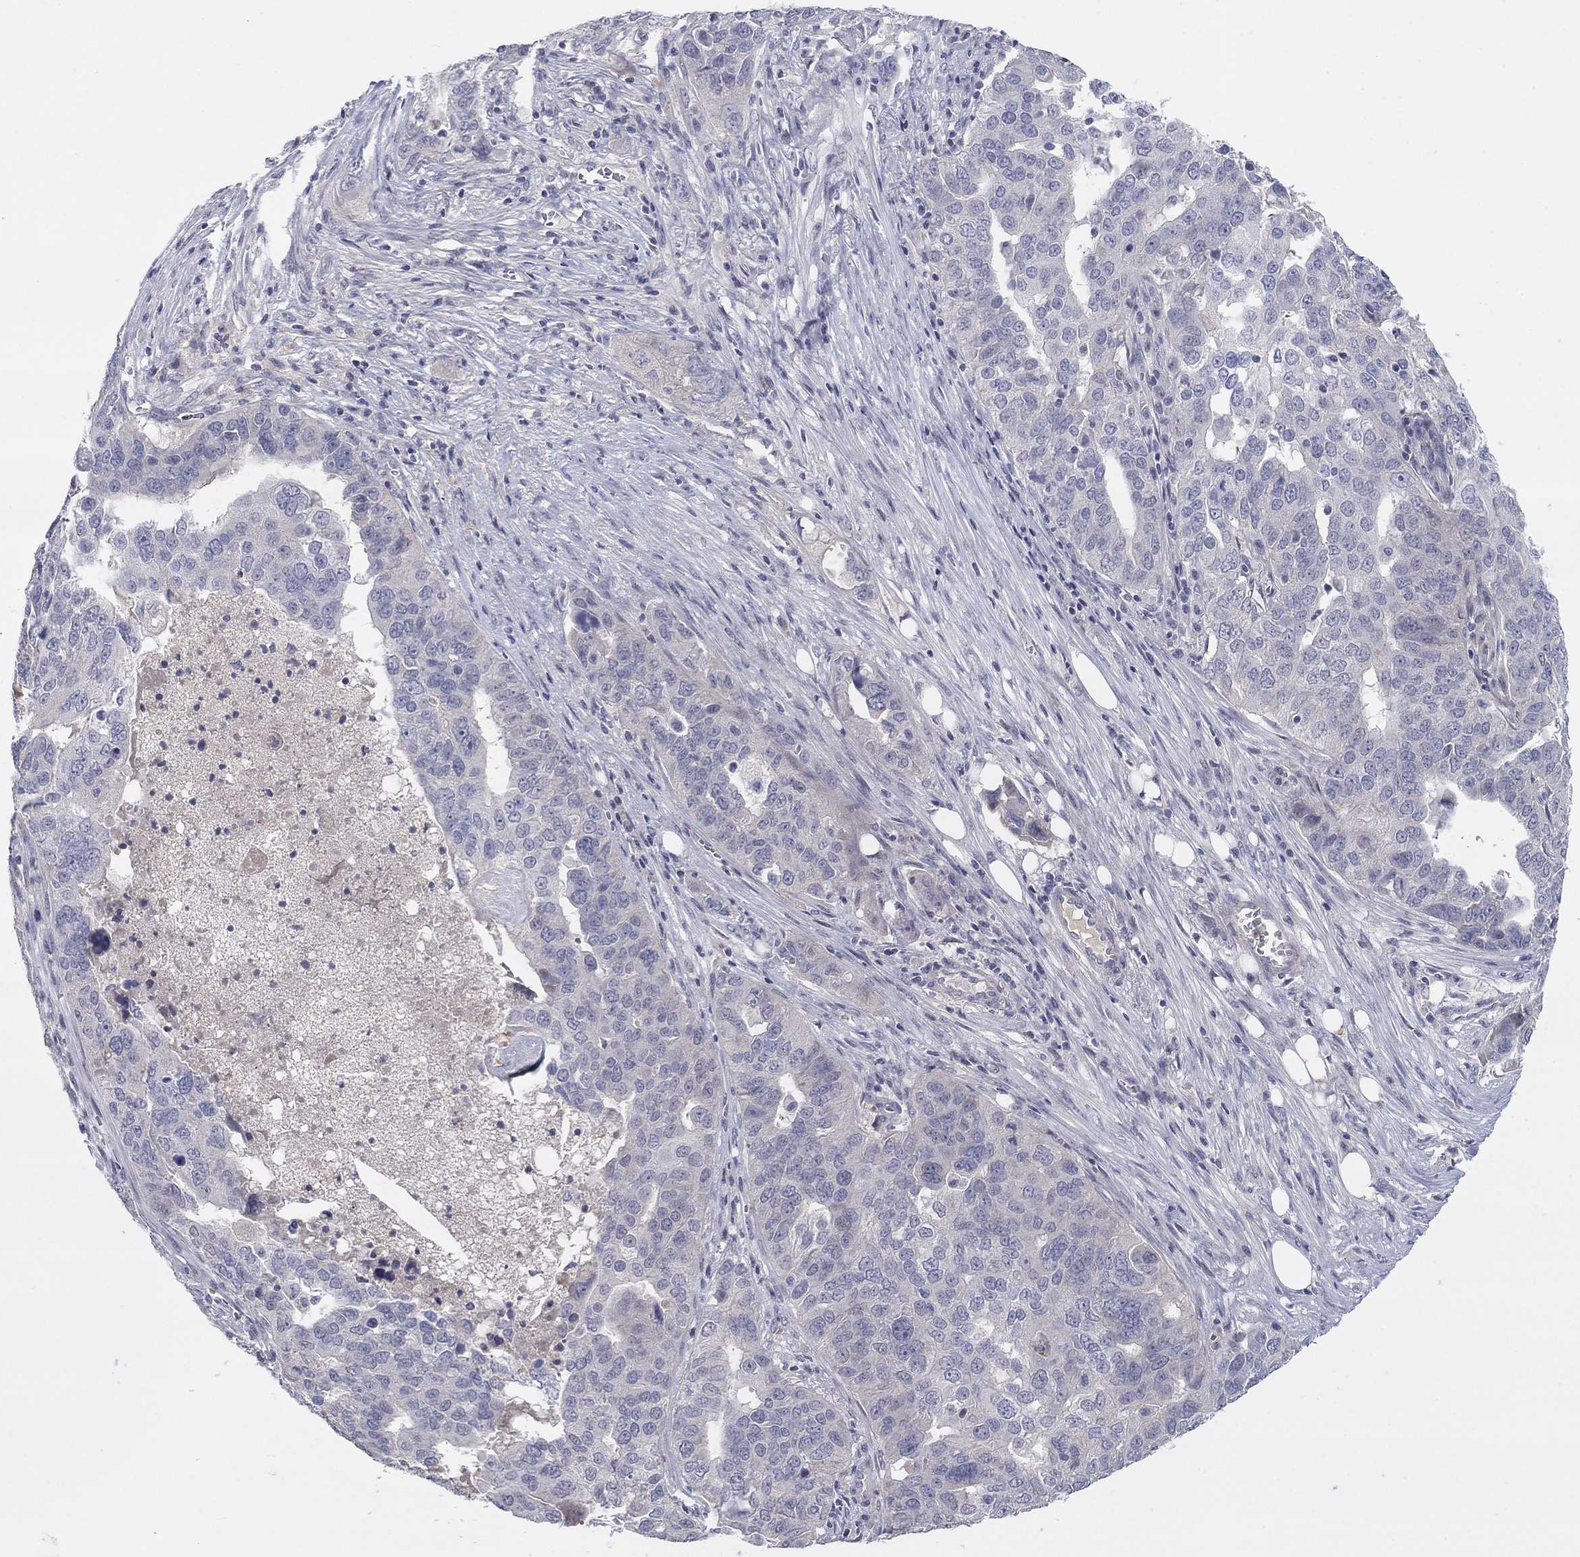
{"staining": {"intensity": "negative", "quantity": "none", "location": "none"}, "tissue": "ovarian cancer", "cell_type": "Tumor cells", "image_type": "cancer", "snomed": [{"axis": "morphology", "description": "Carcinoma, endometroid"}, {"axis": "topography", "description": "Soft tissue"}, {"axis": "topography", "description": "Ovary"}], "caption": "IHC of human endometroid carcinoma (ovarian) displays no staining in tumor cells. (Stains: DAB IHC with hematoxylin counter stain, Microscopy: brightfield microscopy at high magnification).", "gene": "AMN1", "patient": {"sex": "female", "age": 52}}